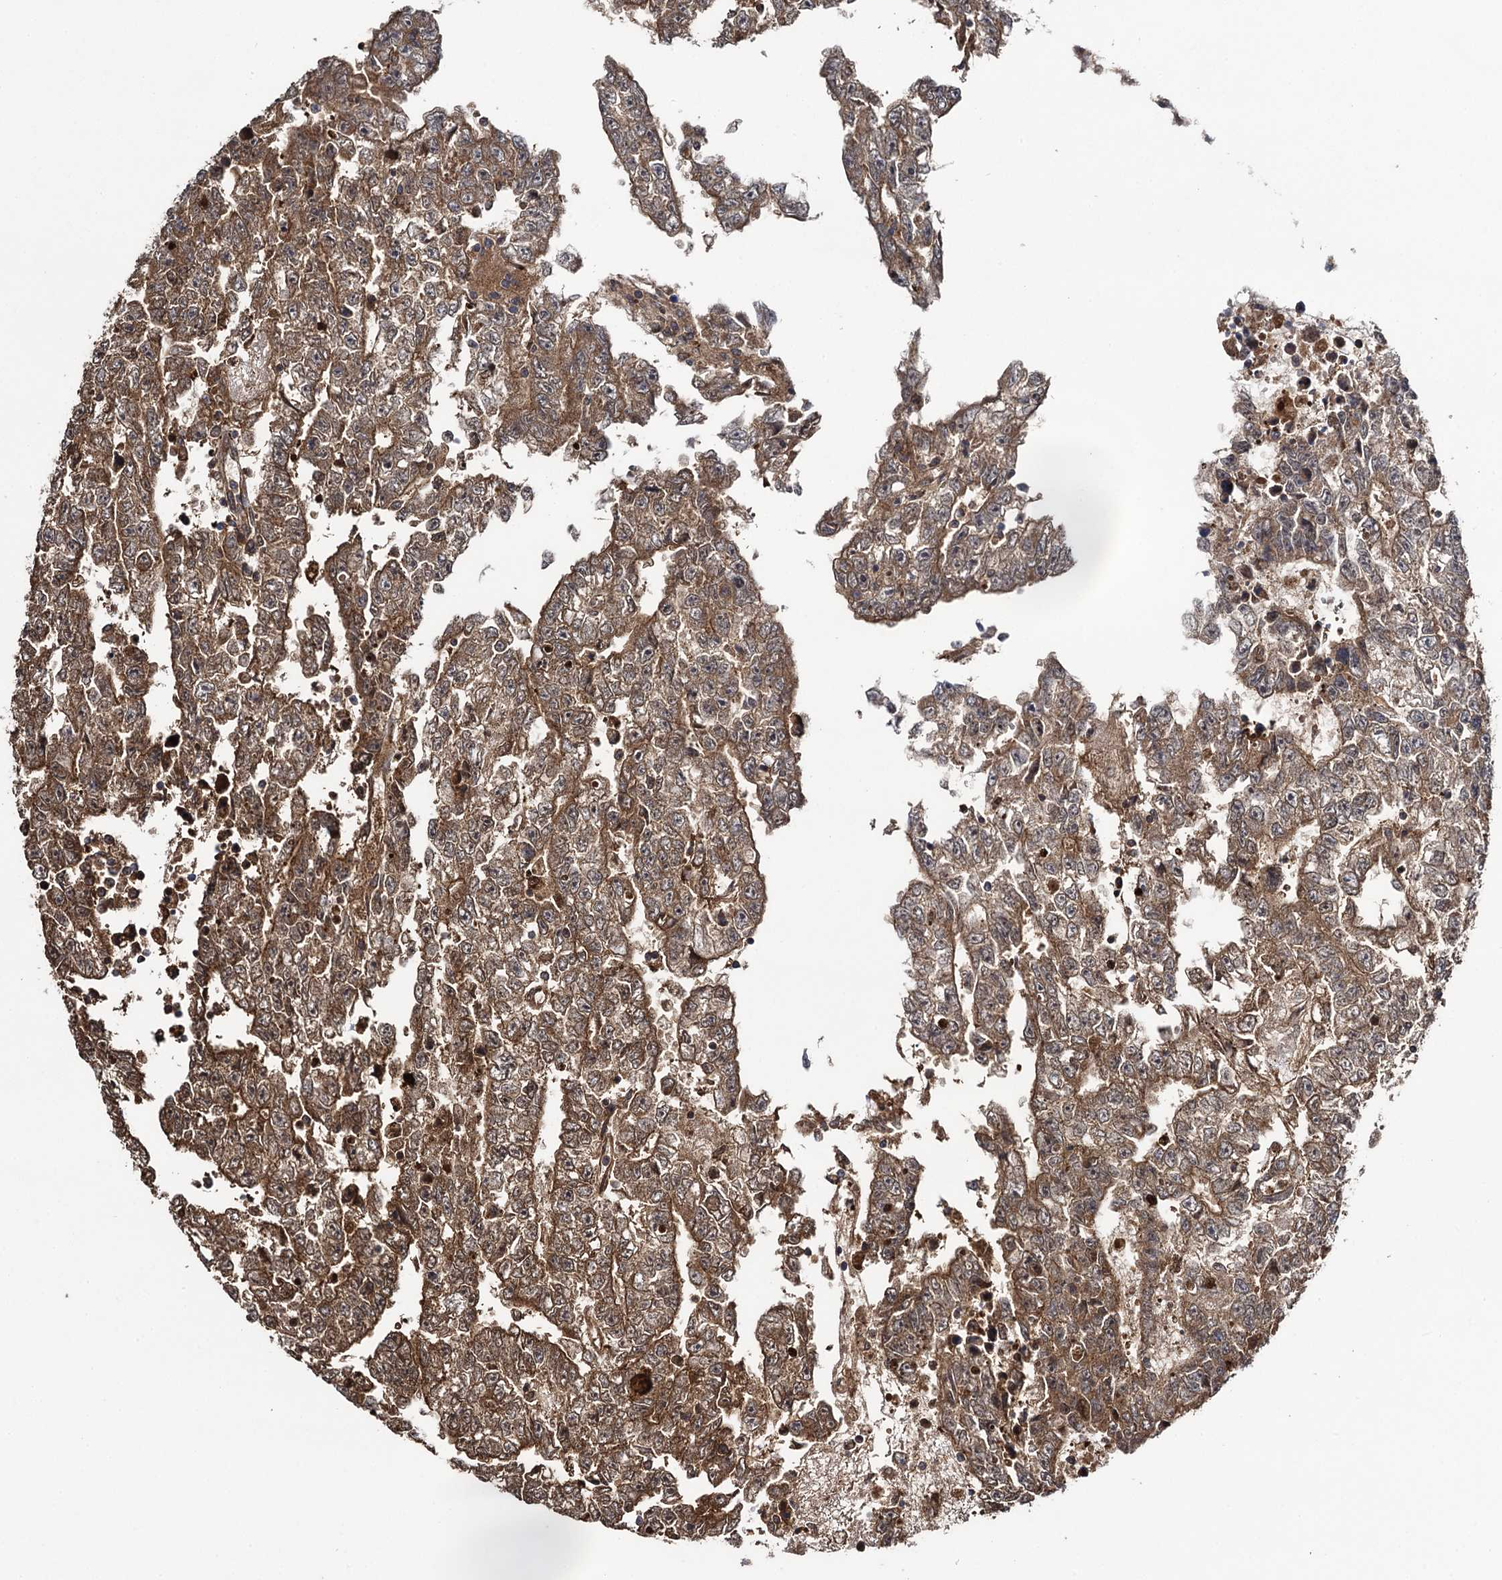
{"staining": {"intensity": "moderate", "quantity": ">75%", "location": "cytoplasmic/membranous"}, "tissue": "testis cancer", "cell_type": "Tumor cells", "image_type": "cancer", "snomed": [{"axis": "morphology", "description": "Carcinoma, Embryonal, NOS"}, {"axis": "topography", "description": "Testis"}], "caption": "Human testis embryonal carcinoma stained for a protein (brown) demonstrates moderate cytoplasmic/membranous positive positivity in approximately >75% of tumor cells.", "gene": "FABP5", "patient": {"sex": "male", "age": 25}}